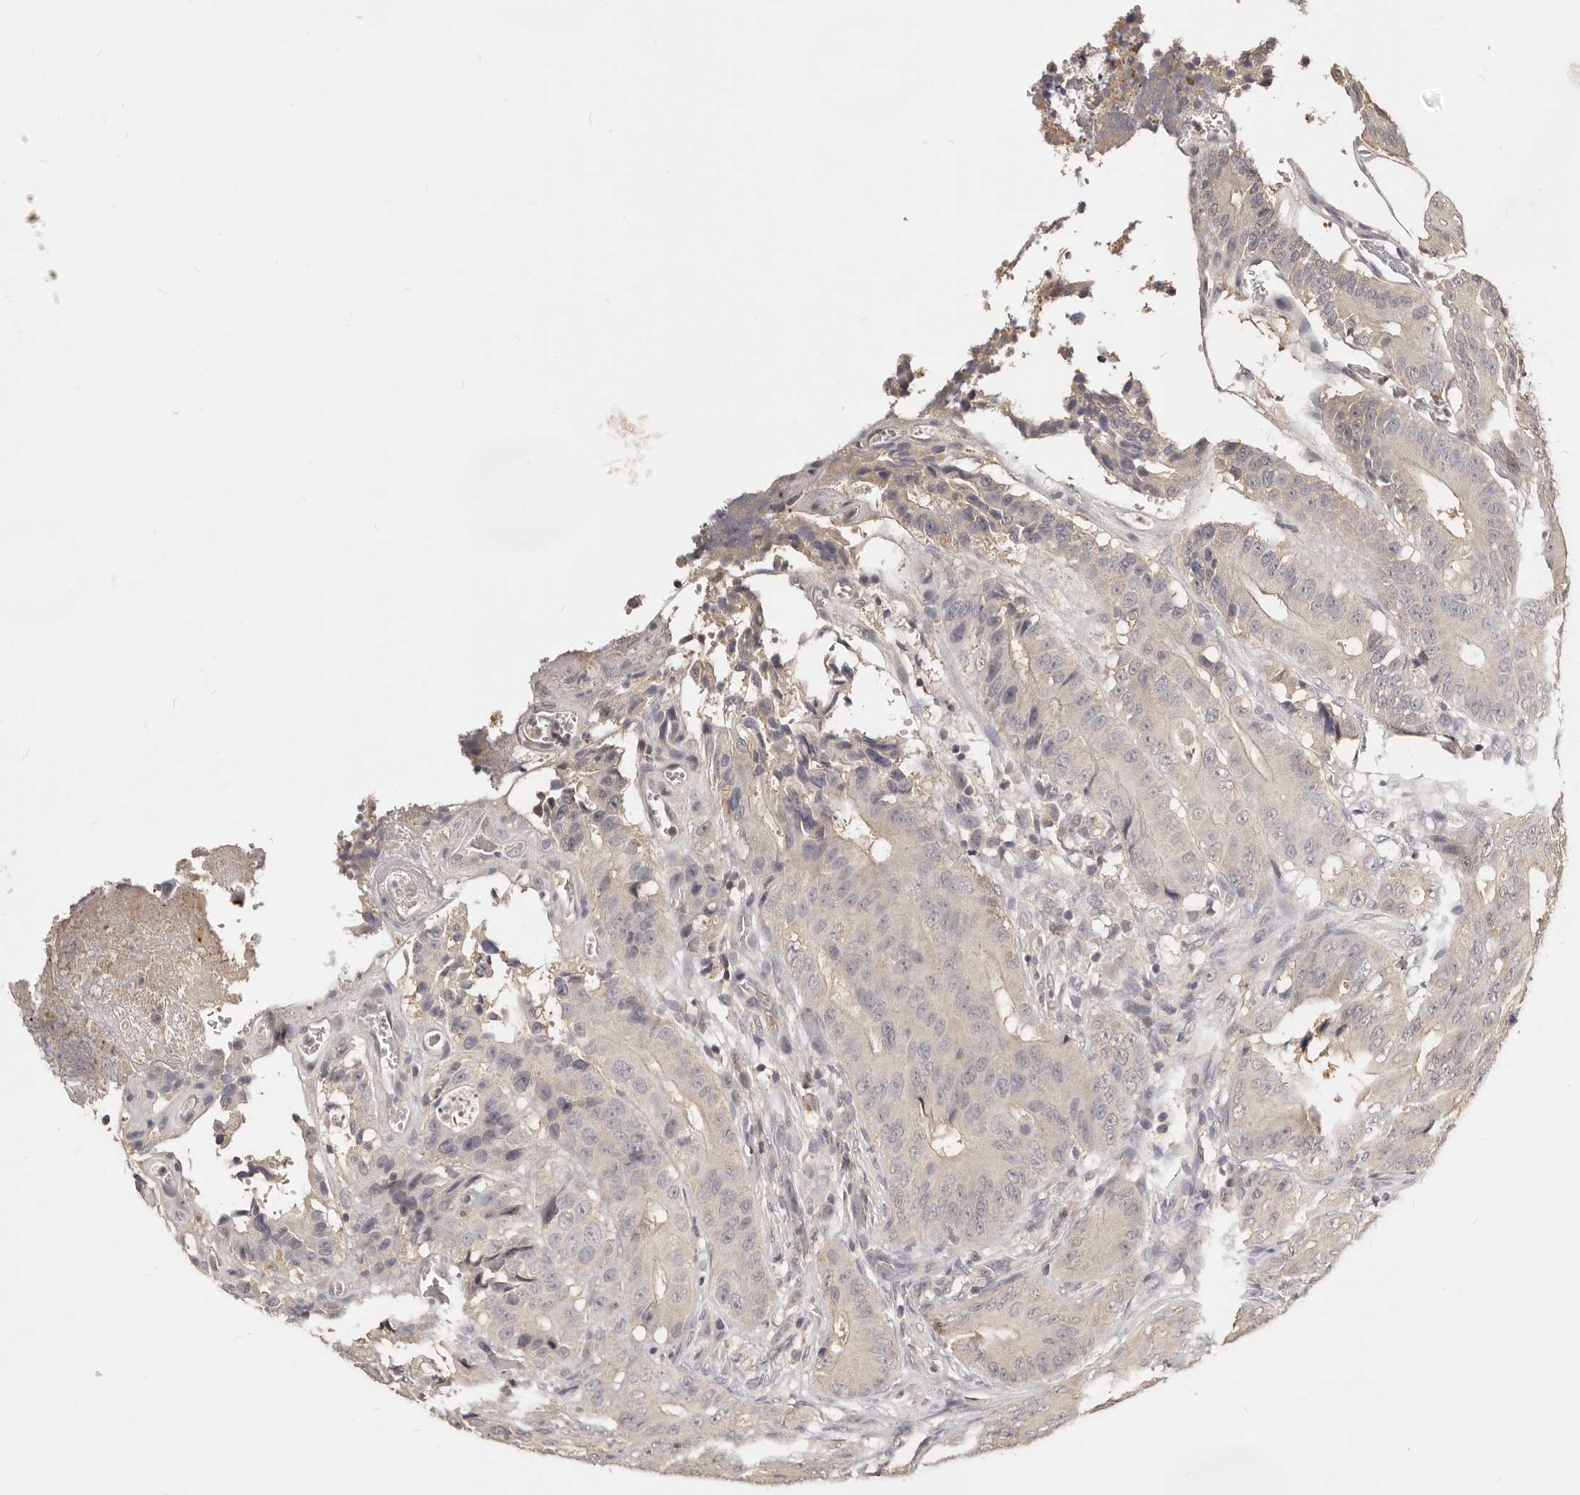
{"staining": {"intensity": "negative", "quantity": "none", "location": "none"}, "tissue": "colorectal cancer", "cell_type": "Tumor cells", "image_type": "cancer", "snomed": [{"axis": "morphology", "description": "Adenocarcinoma, NOS"}, {"axis": "topography", "description": "Colon"}], "caption": "Immunohistochemistry (IHC) image of neoplastic tissue: adenocarcinoma (colorectal) stained with DAB (3,3'-diaminobenzidine) reveals no significant protein staining in tumor cells.", "gene": "TSPAN13", "patient": {"sex": "male", "age": 83}}